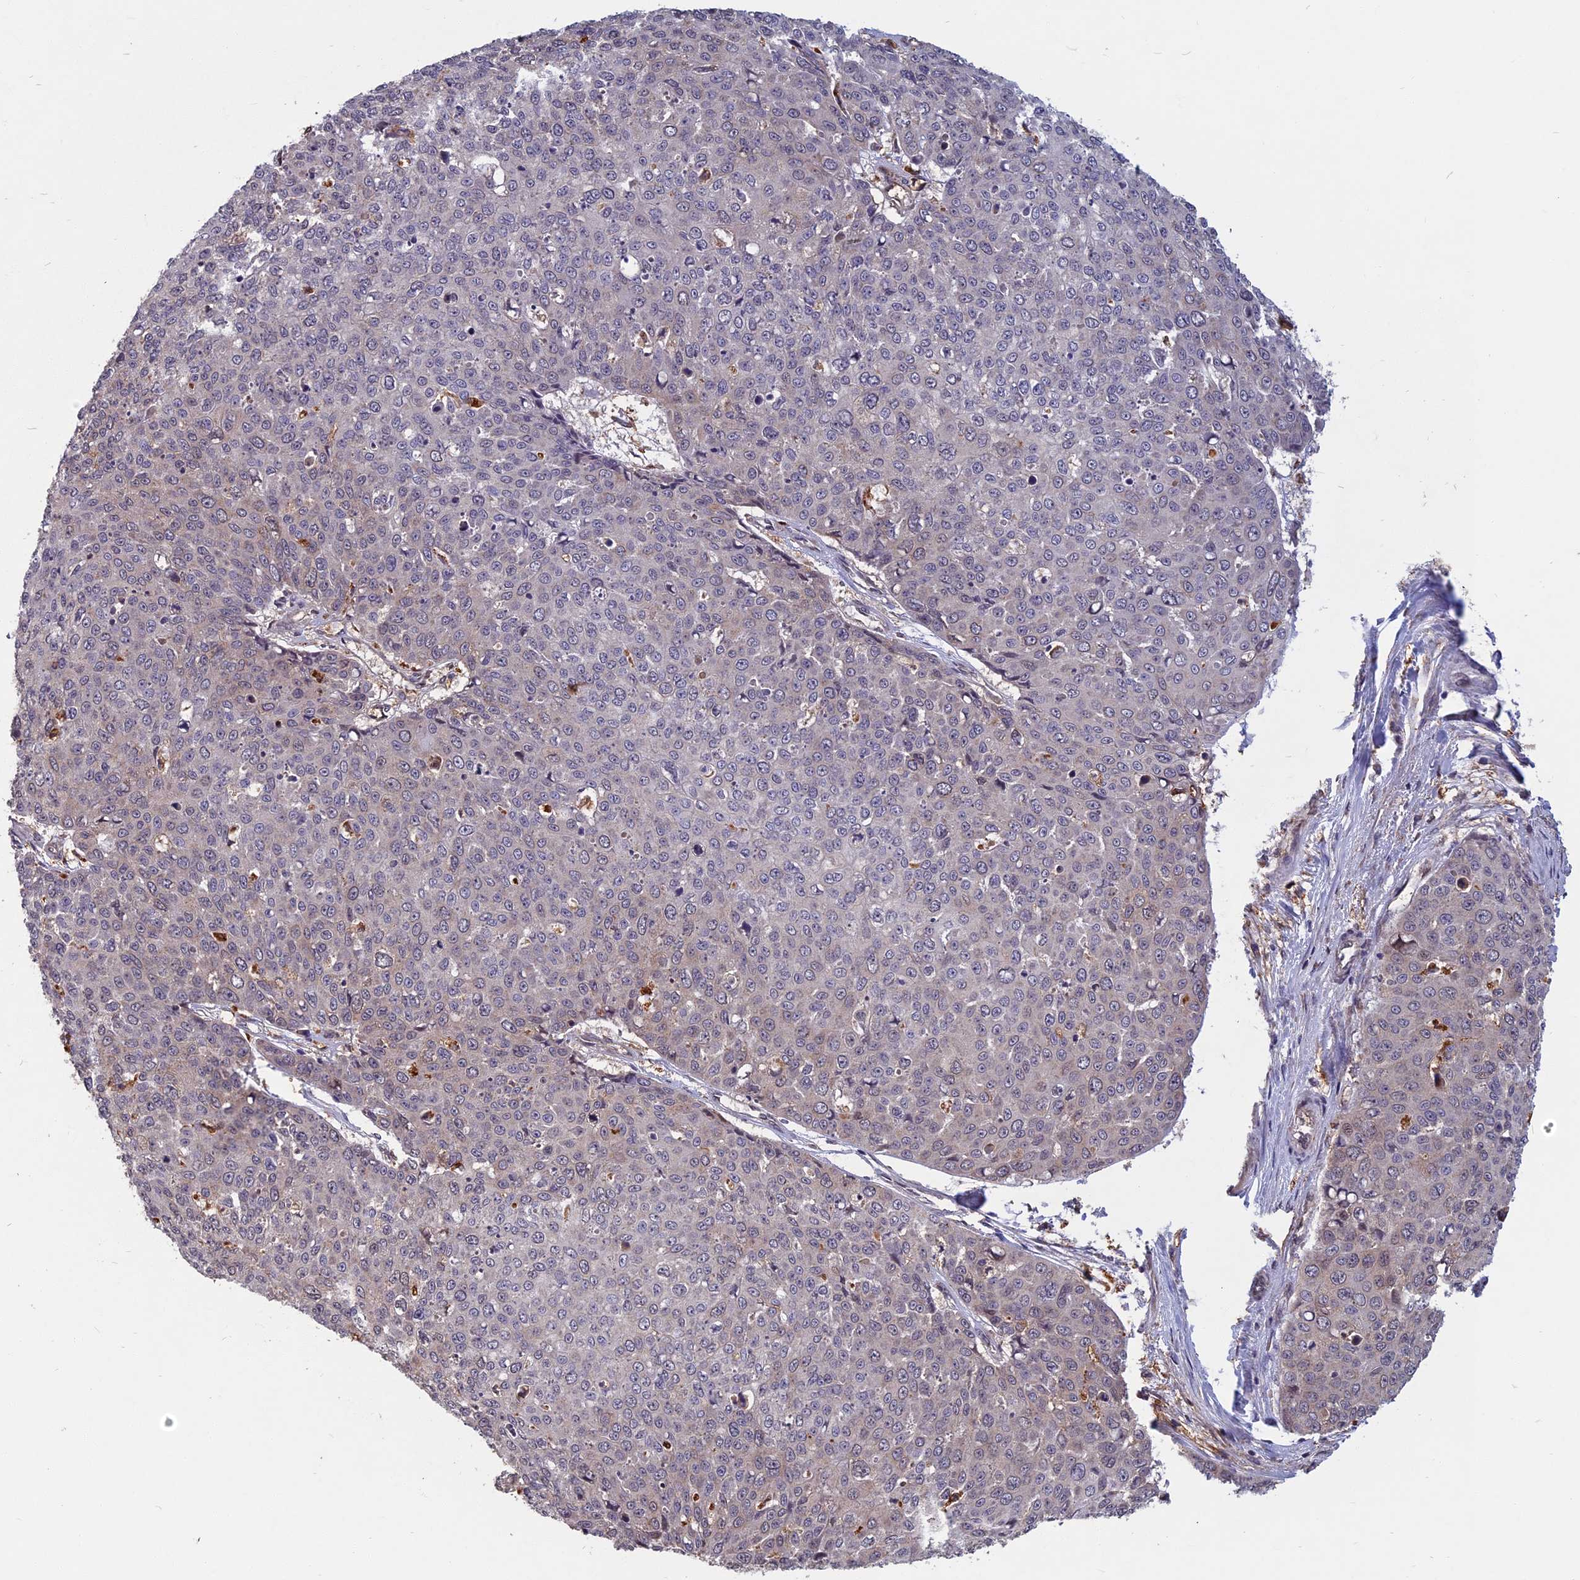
{"staining": {"intensity": "negative", "quantity": "none", "location": "none"}, "tissue": "skin cancer", "cell_type": "Tumor cells", "image_type": "cancer", "snomed": [{"axis": "morphology", "description": "Squamous cell carcinoma, NOS"}, {"axis": "topography", "description": "Skin"}], "caption": "Immunohistochemical staining of human squamous cell carcinoma (skin) displays no significant staining in tumor cells. (Stains: DAB (3,3'-diaminobenzidine) IHC with hematoxylin counter stain, Microscopy: brightfield microscopy at high magnification).", "gene": "SPG11", "patient": {"sex": "male", "age": 71}}